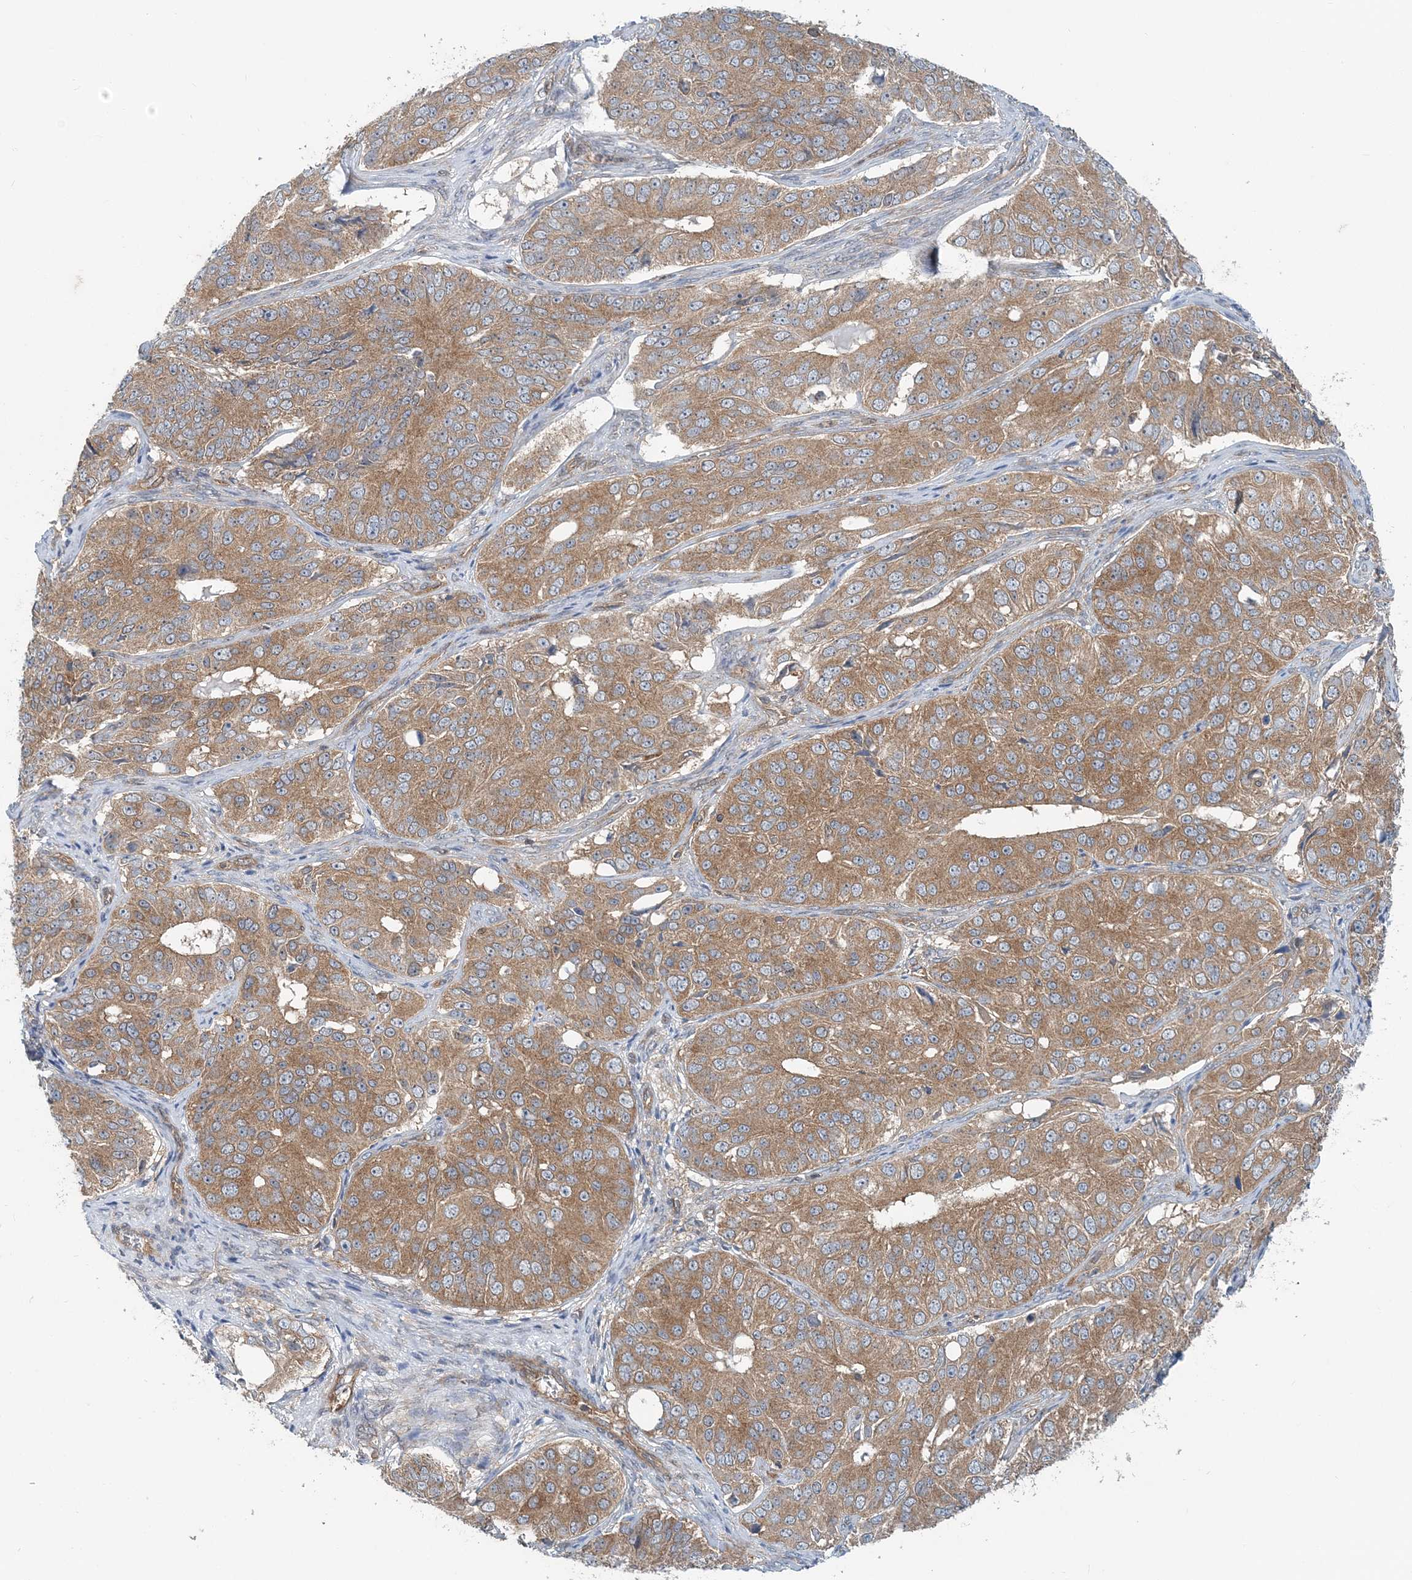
{"staining": {"intensity": "moderate", "quantity": ">75%", "location": "cytoplasmic/membranous"}, "tissue": "ovarian cancer", "cell_type": "Tumor cells", "image_type": "cancer", "snomed": [{"axis": "morphology", "description": "Carcinoma, endometroid"}, {"axis": "topography", "description": "Ovary"}], "caption": "This micrograph reveals immunohistochemistry (IHC) staining of human ovarian cancer, with medium moderate cytoplasmic/membranous positivity in about >75% of tumor cells.", "gene": "MOB4", "patient": {"sex": "female", "age": 51}}